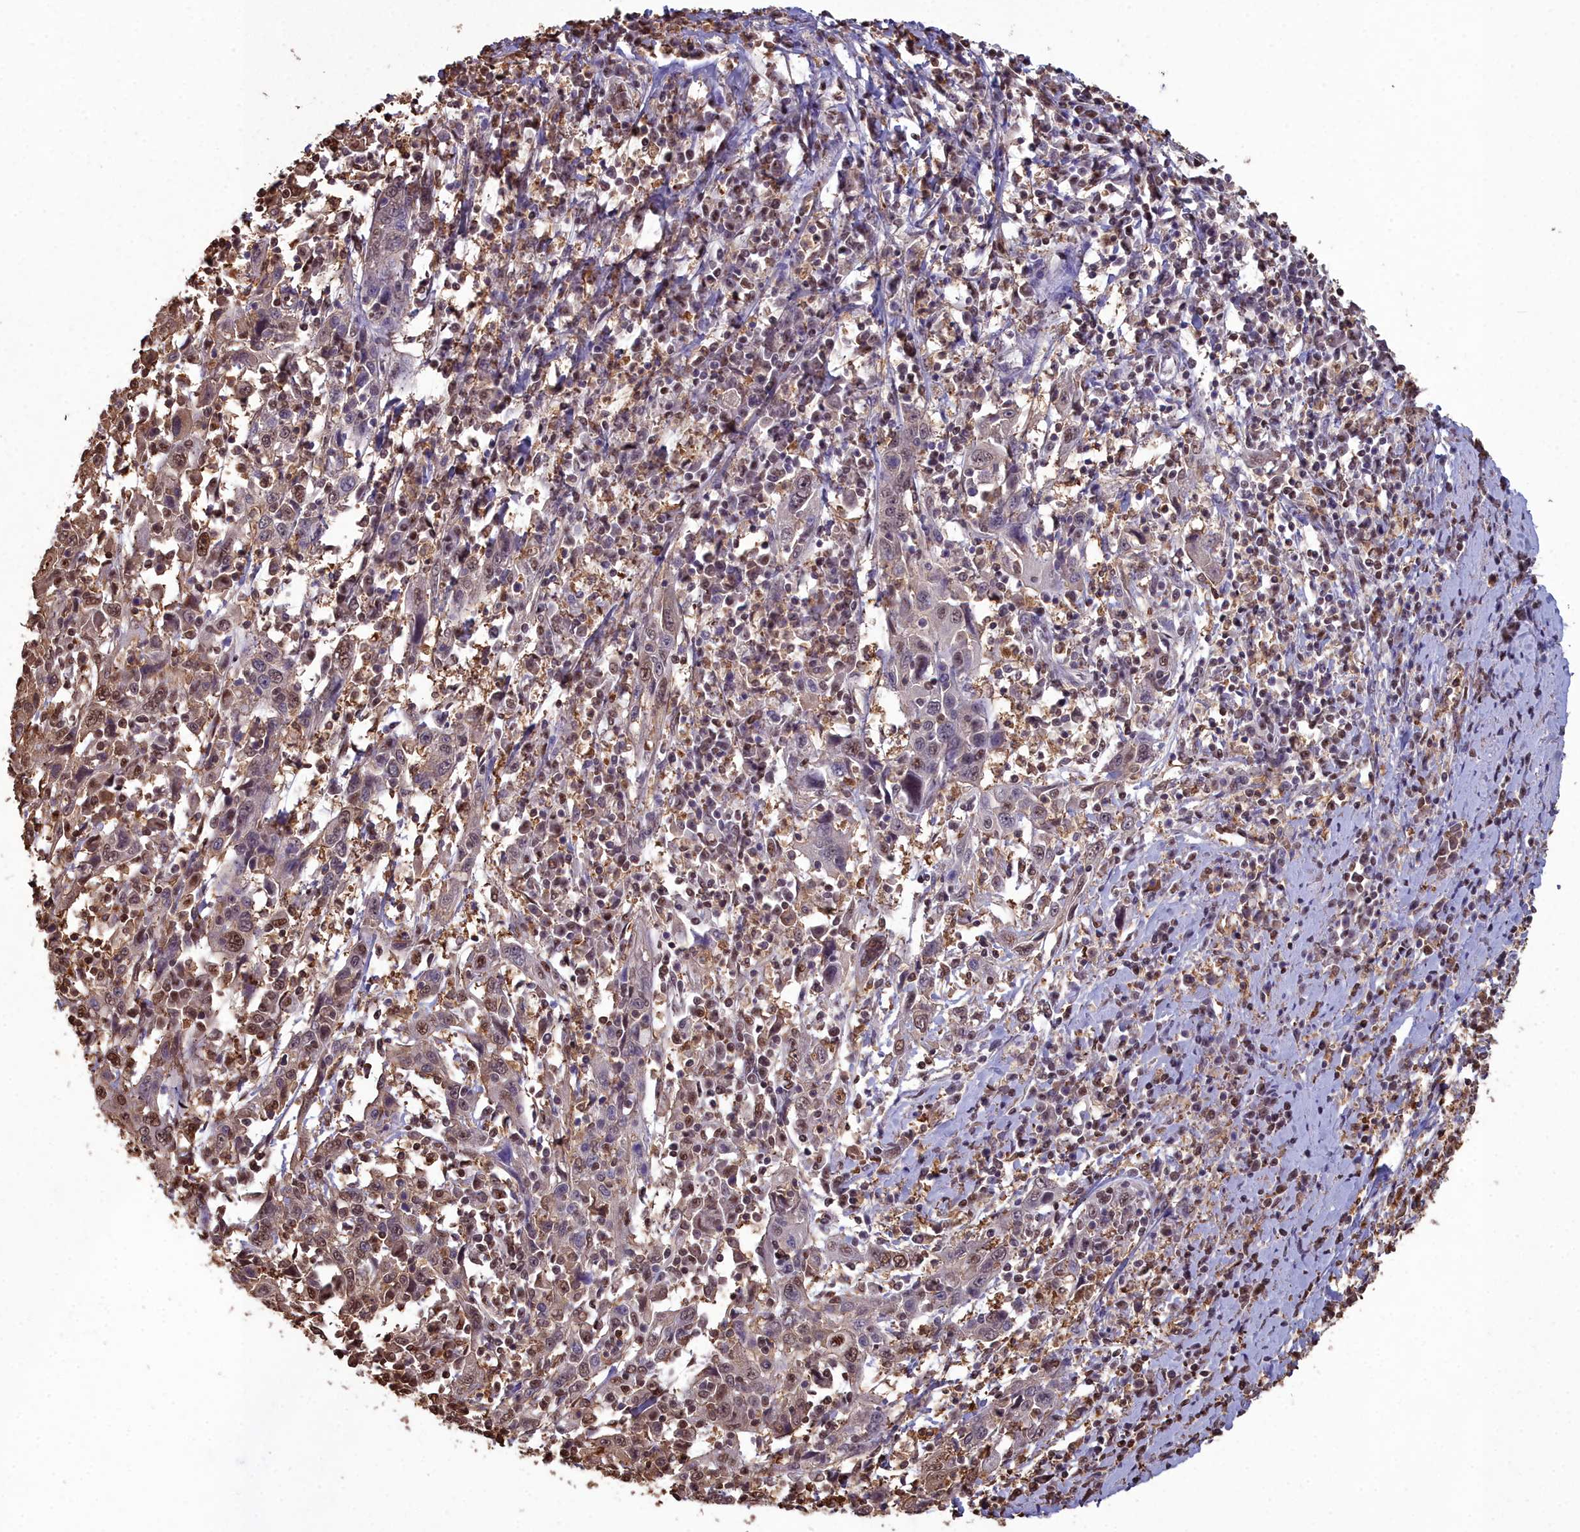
{"staining": {"intensity": "moderate", "quantity": "25%-75%", "location": "cytoplasmic/membranous,nuclear"}, "tissue": "cervical cancer", "cell_type": "Tumor cells", "image_type": "cancer", "snomed": [{"axis": "morphology", "description": "Squamous cell carcinoma, NOS"}, {"axis": "topography", "description": "Cervix"}], "caption": "Cervical cancer stained with a protein marker displays moderate staining in tumor cells.", "gene": "GAPDH", "patient": {"sex": "female", "age": 46}}